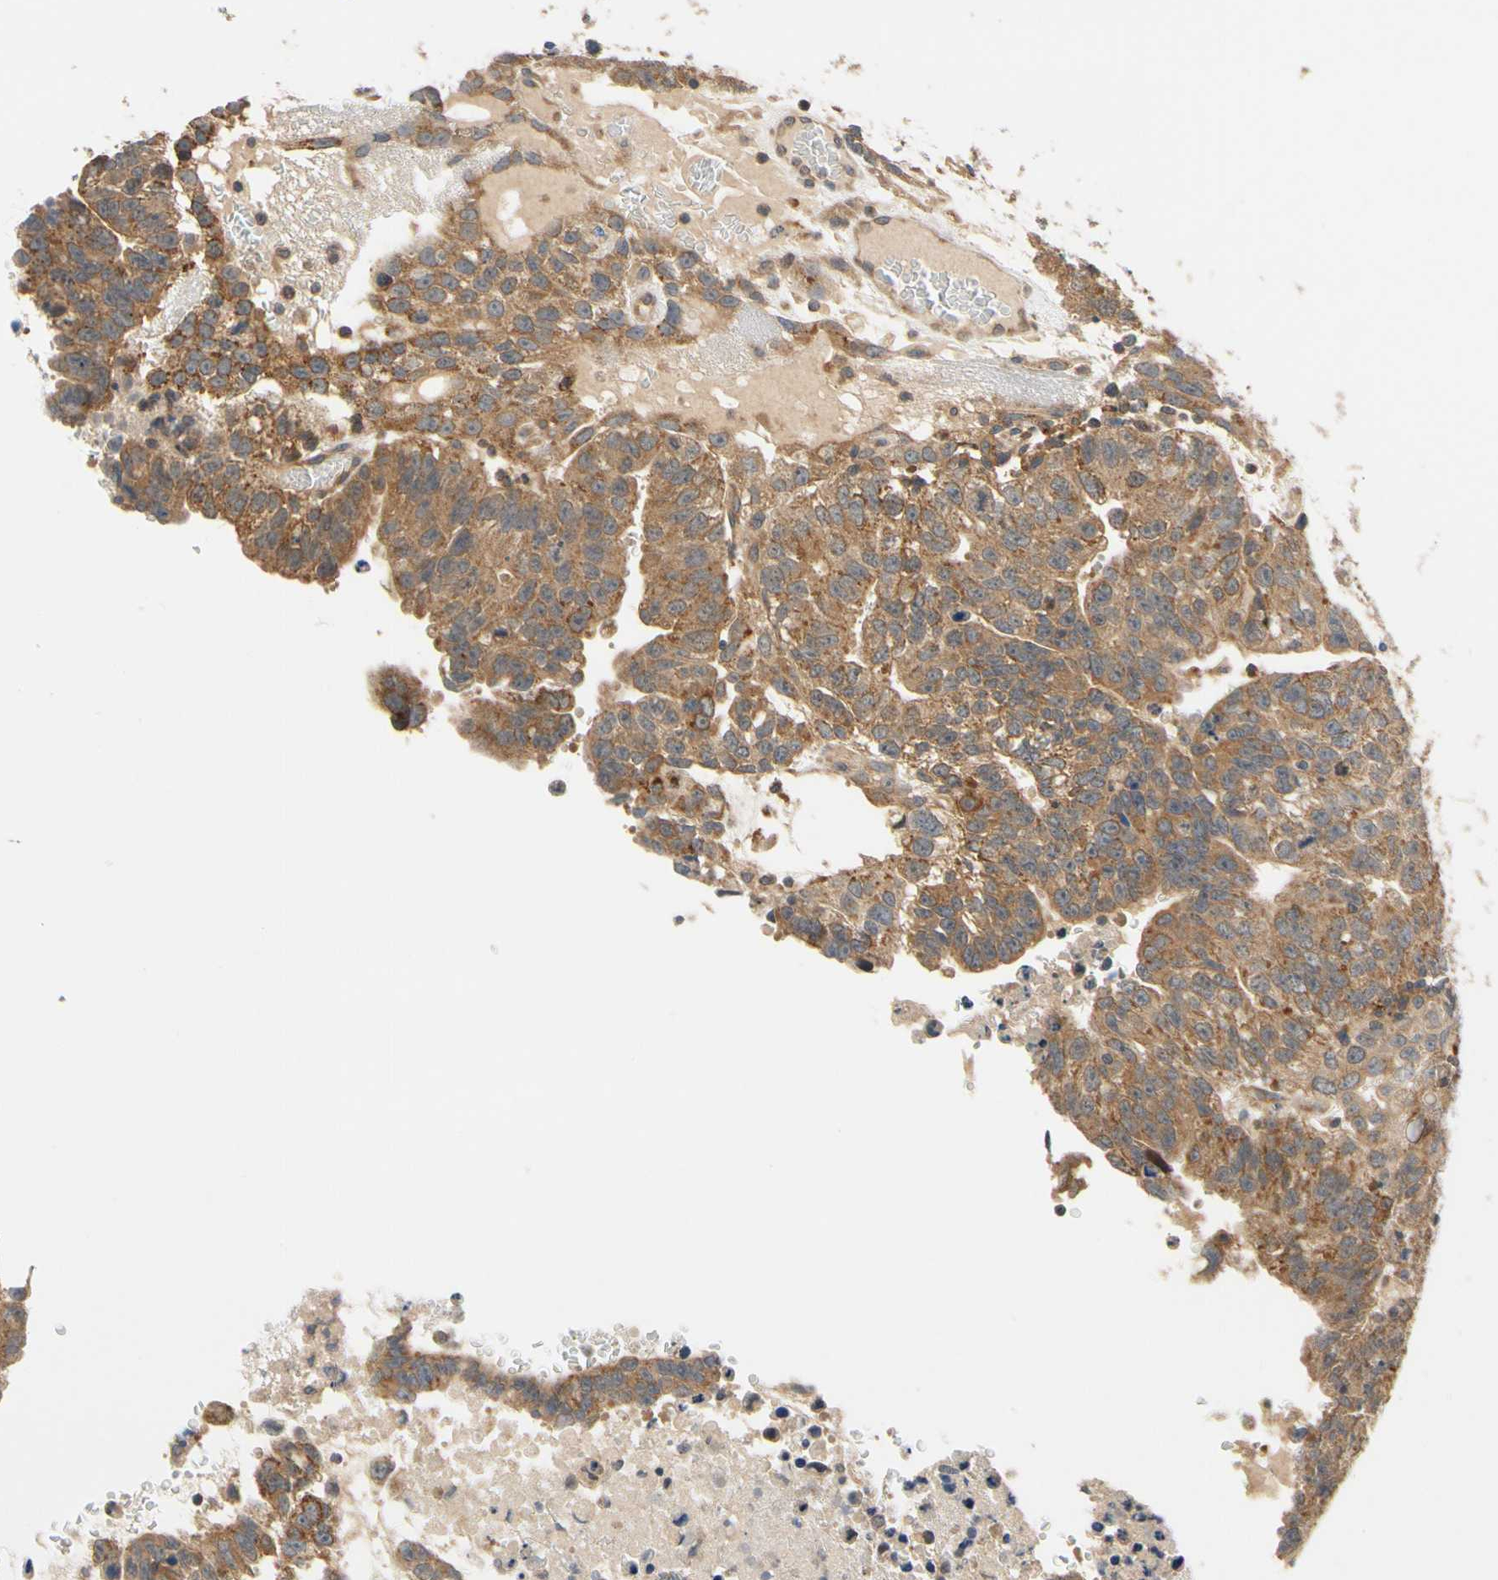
{"staining": {"intensity": "moderate", "quantity": ">75%", "location": "cytoplasmic/membranous"}, "tissue": "testis cancer", "cell_type": "Tumor cells", "image_type": "cancer", "snomed": [{"axis": "morphology", "description": "Seminoma, NOS"}, {"axis": "morphology", "description": "Carcinoma, Embryonal, NOS"}, {"axis": "topography", "description": "Testis"}], "caption": "Immunohistochemistry (DAB (3,3'-diaminobenzidine)) staining of testis embryonal carcinoma reveals moderate cytoplasmic/membranous protein staining in about >75% of tumor cells.", "gene": "ANKHD1", "patient": {"sex": "male", "age": 52}}